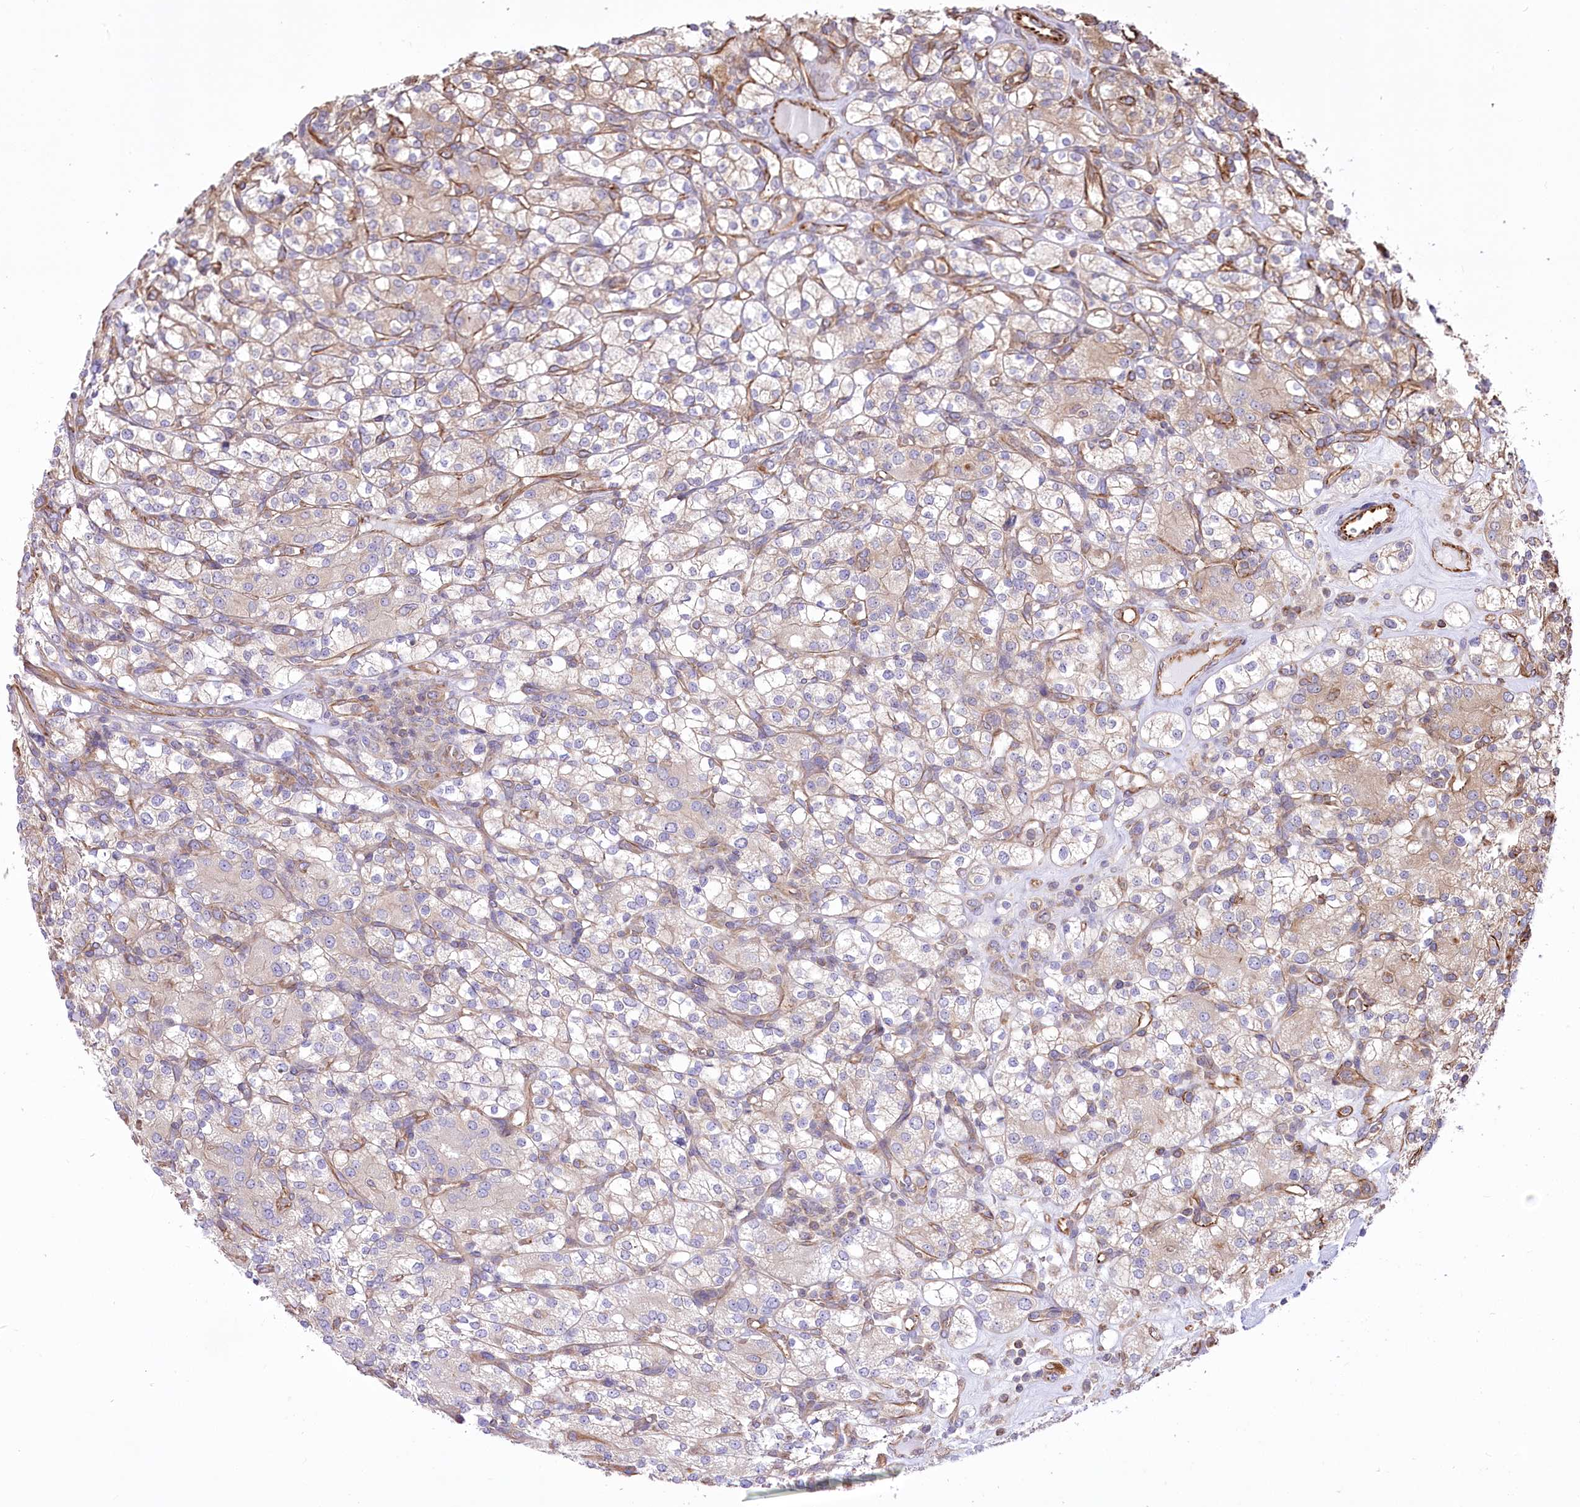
{"staining": {"intensity": "weak", "quantity": "<25%", "location": "cytoplasmic/membranous"}, "tissue": "renal cancer", "cell_type": "Tumor cells", "image_type": "cancer", "snomed": [{"axis": "morphology", "description": "Adenocarcinoma, NOS"}, {"axis": "topography", "description": "Kidney"}], "caption": "This is a histopathology image of immunohistochemistry (IHC) staining of adenocarcinoma (renal), which shows no positivity in tumor cells.", "gene": "TTC1", "patient": {"sex": "male", "age": 77}}